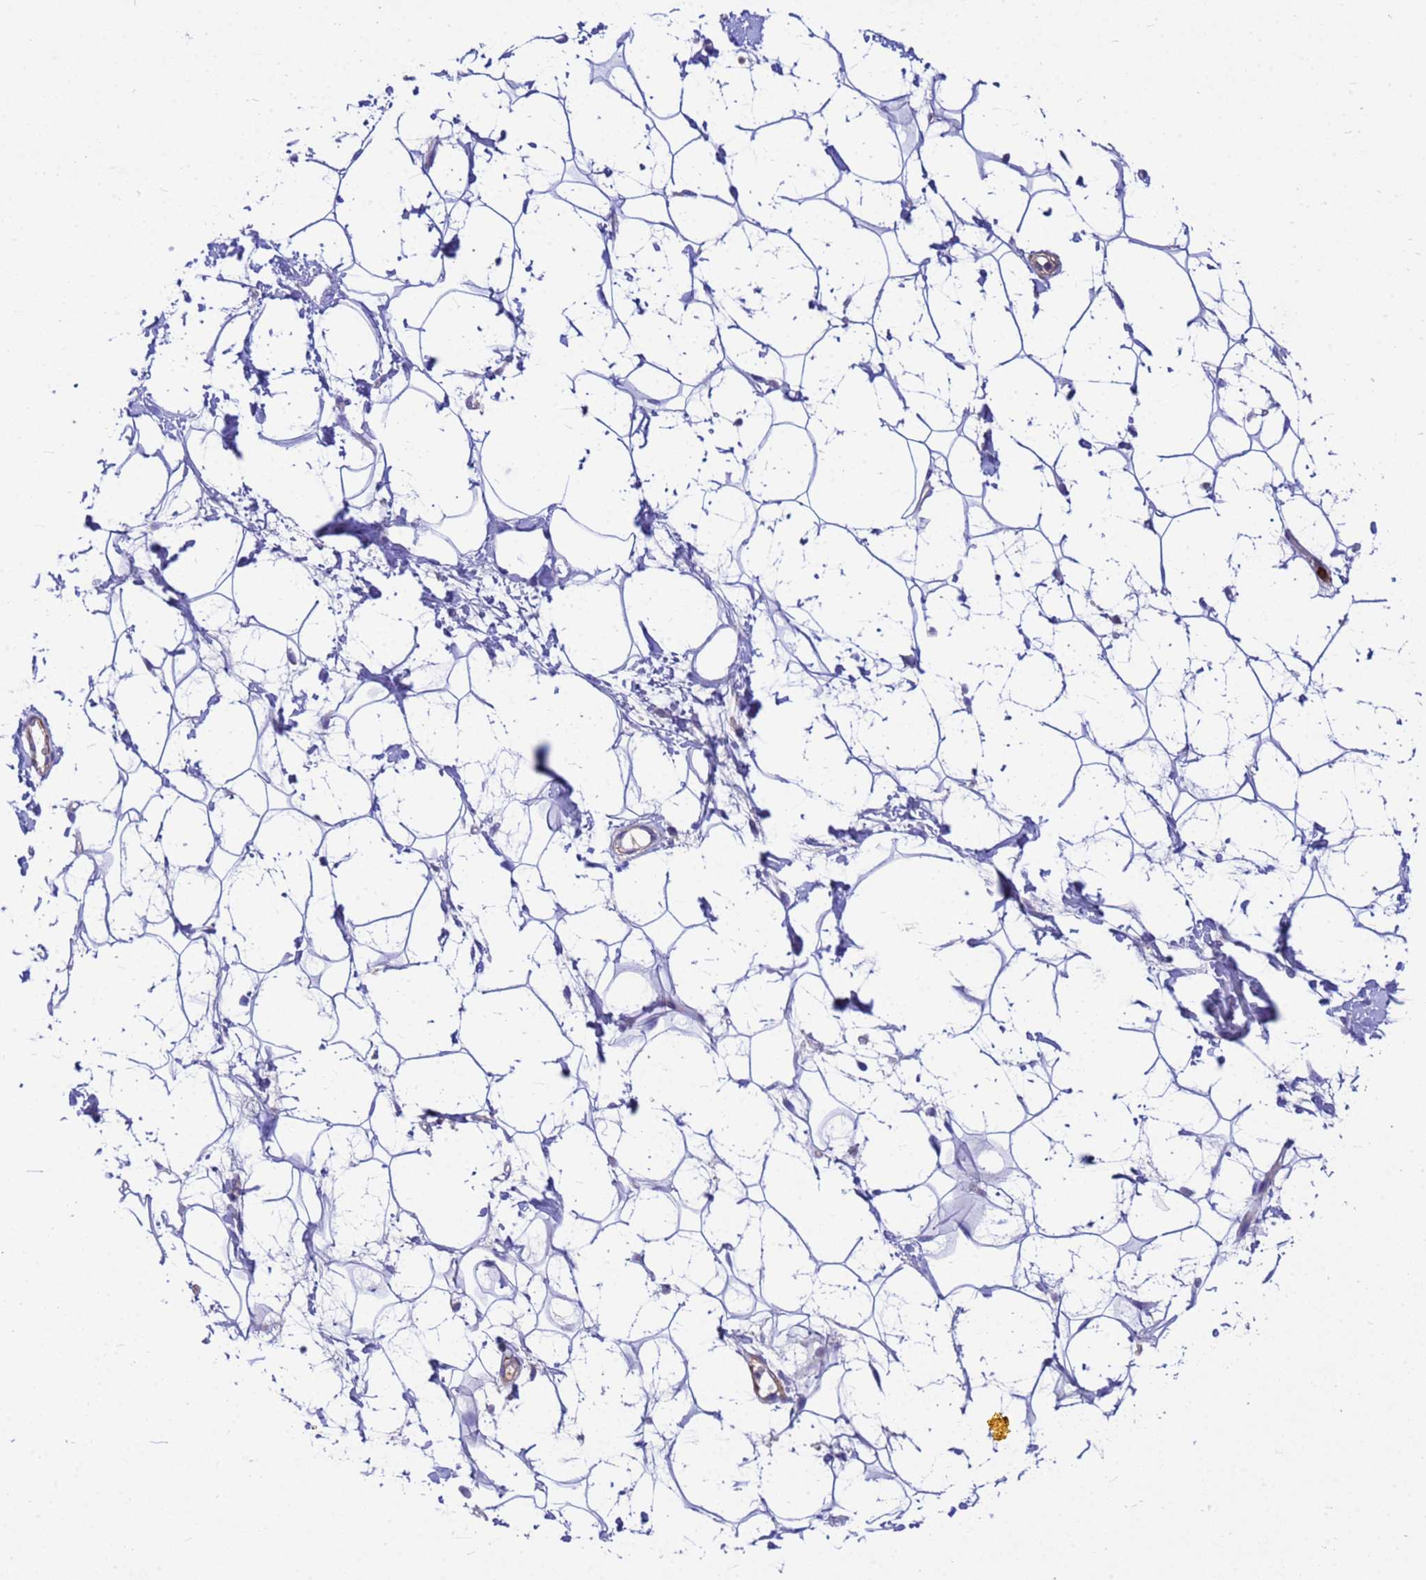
{"staining": {"intensity": "negative", "quantity": "none", "location": "none"}, "tissue": "adipose tissue", "cell_type": "Adipocytes", "image_type": "normal", "snomed": [{"axis": "morphology", "description": "Normal tissue, NOS"}, {"axis": "topography", "description": "Breast"}], "caption": "Adipose tissue stained for a protein using immunohistochemistry (IHC) exhibits no expression adipocytes.", "gene": "ORM1", "patient": {"sex": "female", "age": 26}}